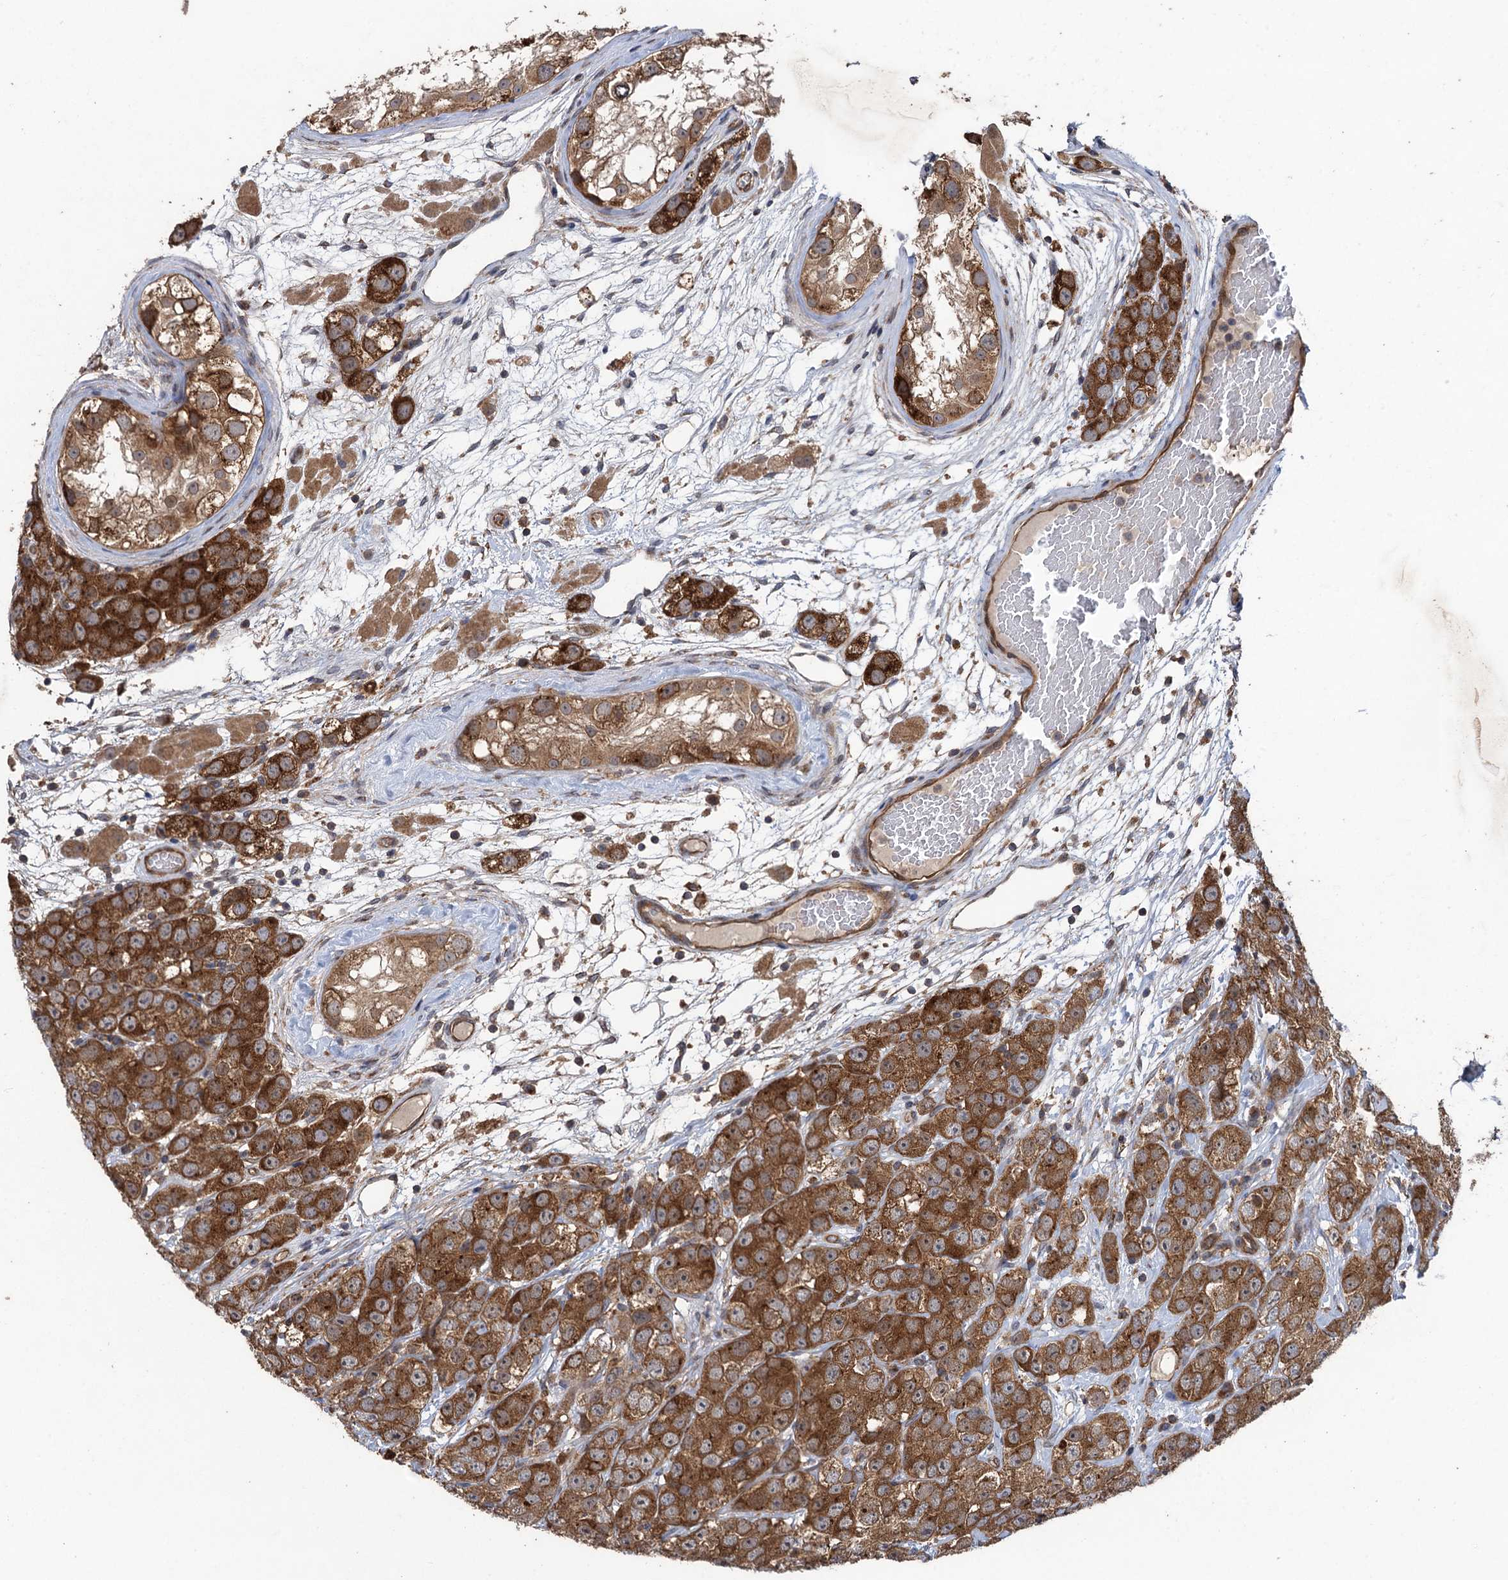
{"staining": {"intensity": "strong", "quantity": ">75%", "location": "cytoplasmic/membranous,nuclear"}, "tissue": "testis cancer", "cell_type": "Tumor cells", "image_type": "cancer", "snomed": [{"axis": "morphology", "description": "Seminoma, NOS"}, {"axis": "topography", "description": "Testis"}], "caption": "An IHC photomicrograph of tumor tissue is shown. Protein staining in brown shows strong cytoplasmic/membranous and nuclear positivity in testis cancer (seminoma) within tumor cells.", "gene": "HAUS1", "patient": {"sex": "male", "age": 28}}